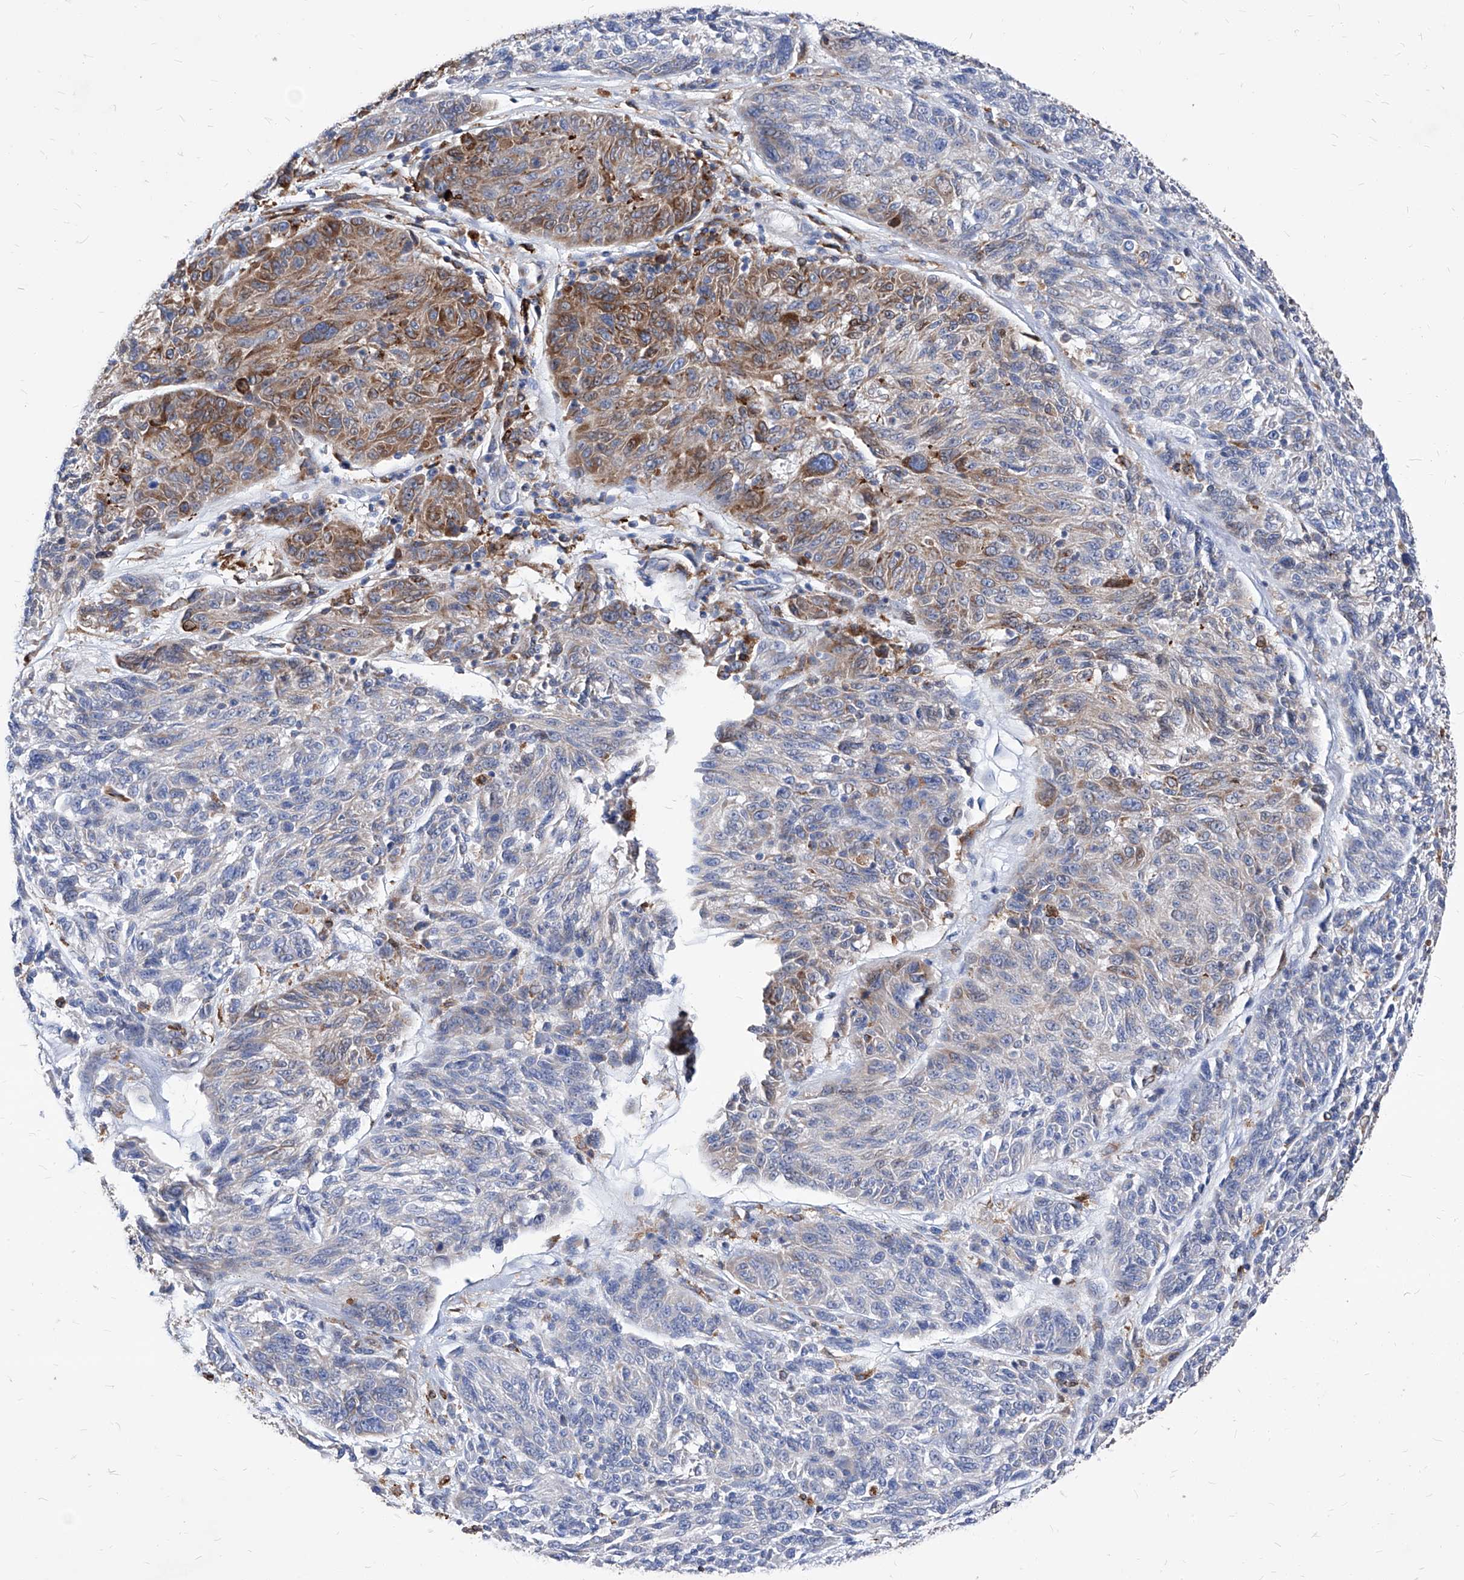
{"staining": {"intensity": "moderate", "quantity": "<25%", "location": "cytoplasmic/membranous"}, "tissue": "melanoma", "cell_type": "Tumor cells", "image_type": "cancer", "snomed": [{"axis": "morphology", "description": "Malignant melanoma, NOS"}, {"axis": "topography", "description": "Skin"}], "caption": "The micrograph demonstrates staining of malignant melanoma, revealing moderate cytoplasmic/membranous protein staining (brown color) within tumor cells.", "gene": "UBOX5", "patient": {"sex": "male", "age": 53}}